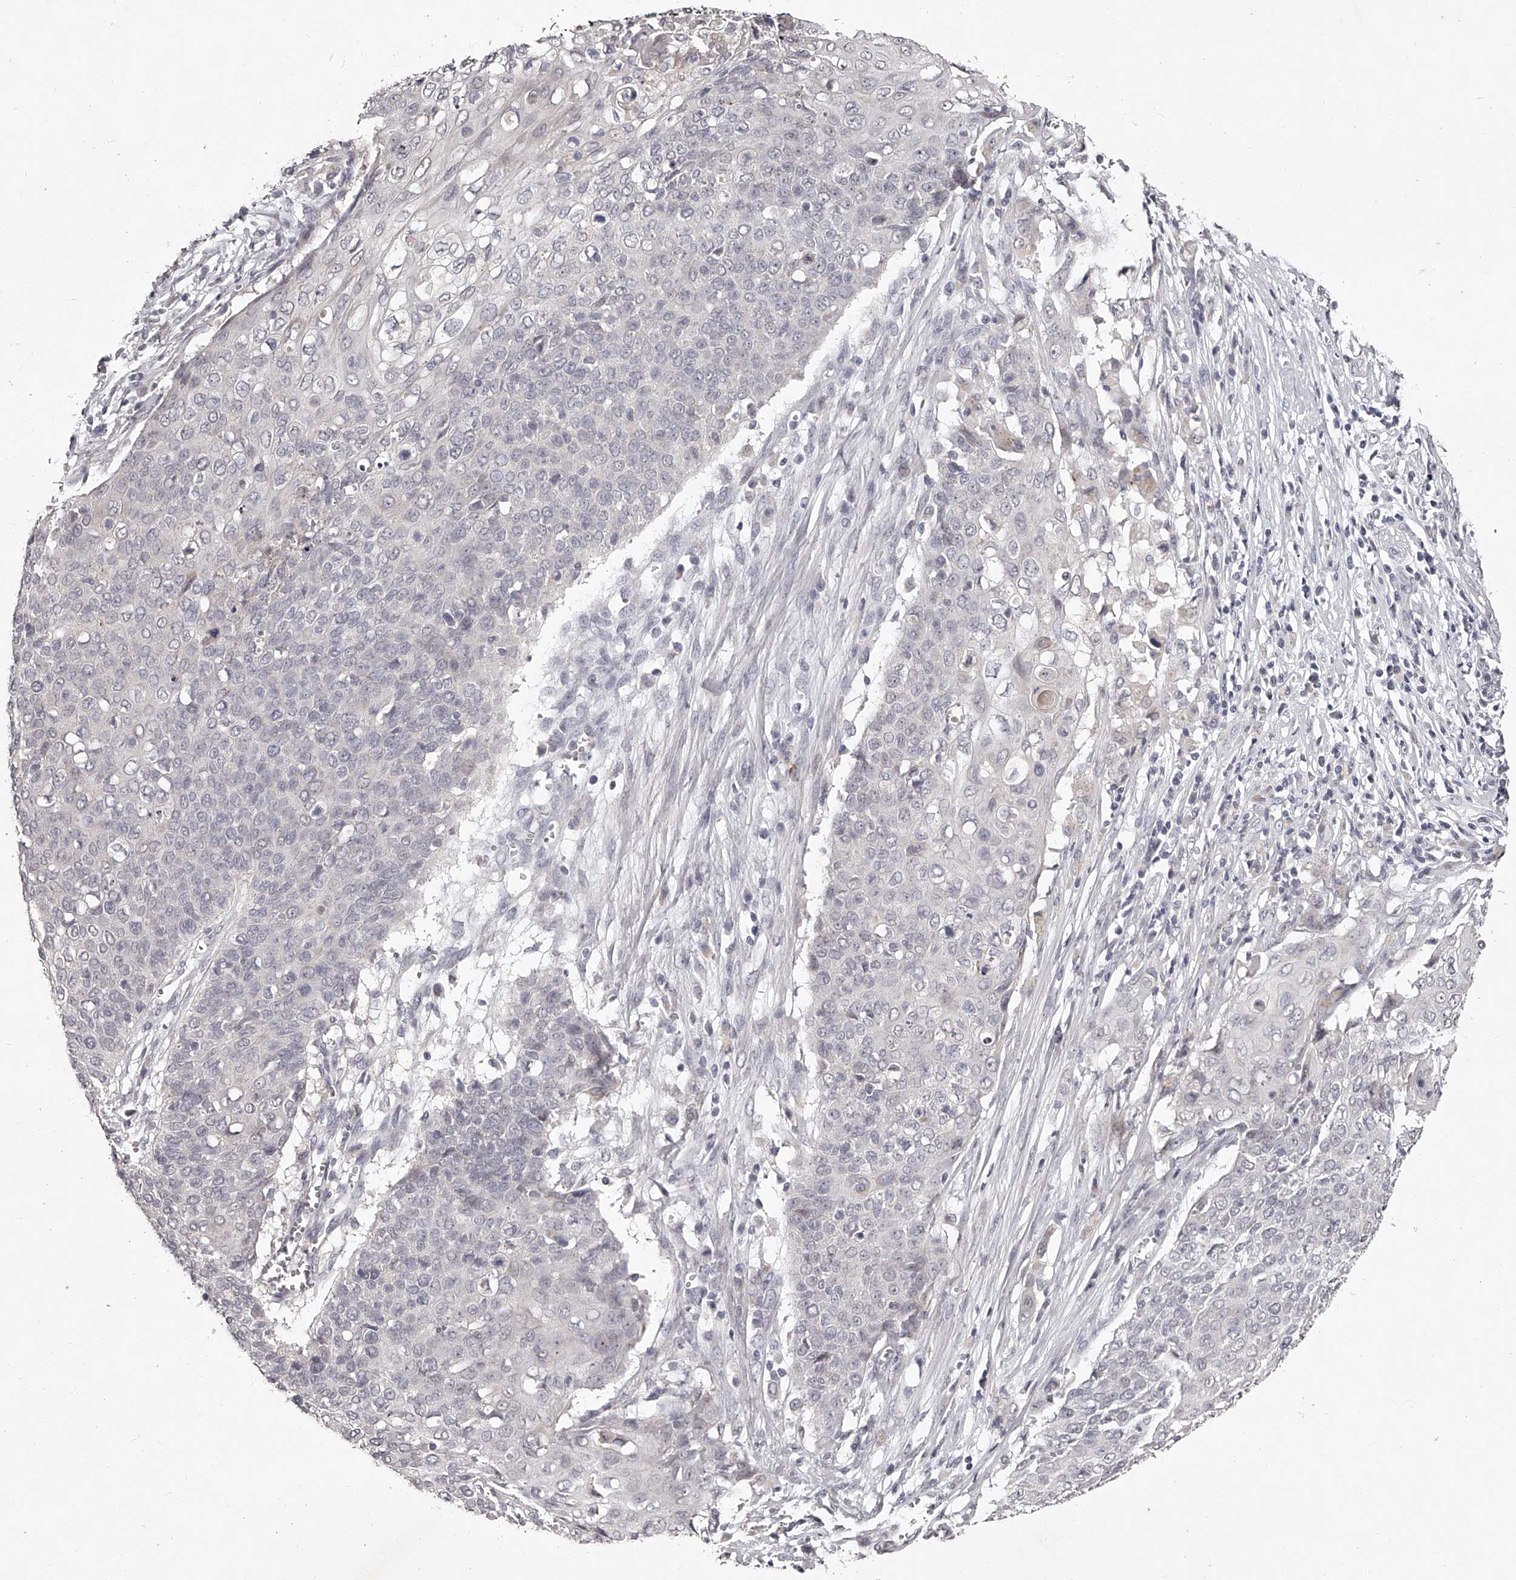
{"staining": {"intensity": "negative", "quantity": "none", "location": "none"}, "tissue": "cervical cancer", "cell_type": "Tumor cells", "image_type": "cancer", "snomed": [{"axis": "morphology", "description": "Squamous cell carcinoma, NOS"}, {"axis": "topography", "description": "Cervix"}], "caption": "Immunohistochemical staining of cervical cancer displays no significant positivity in tumor cells.", "gene": "NT5DC1", "patient": {"sex": "female", "age": 39}}